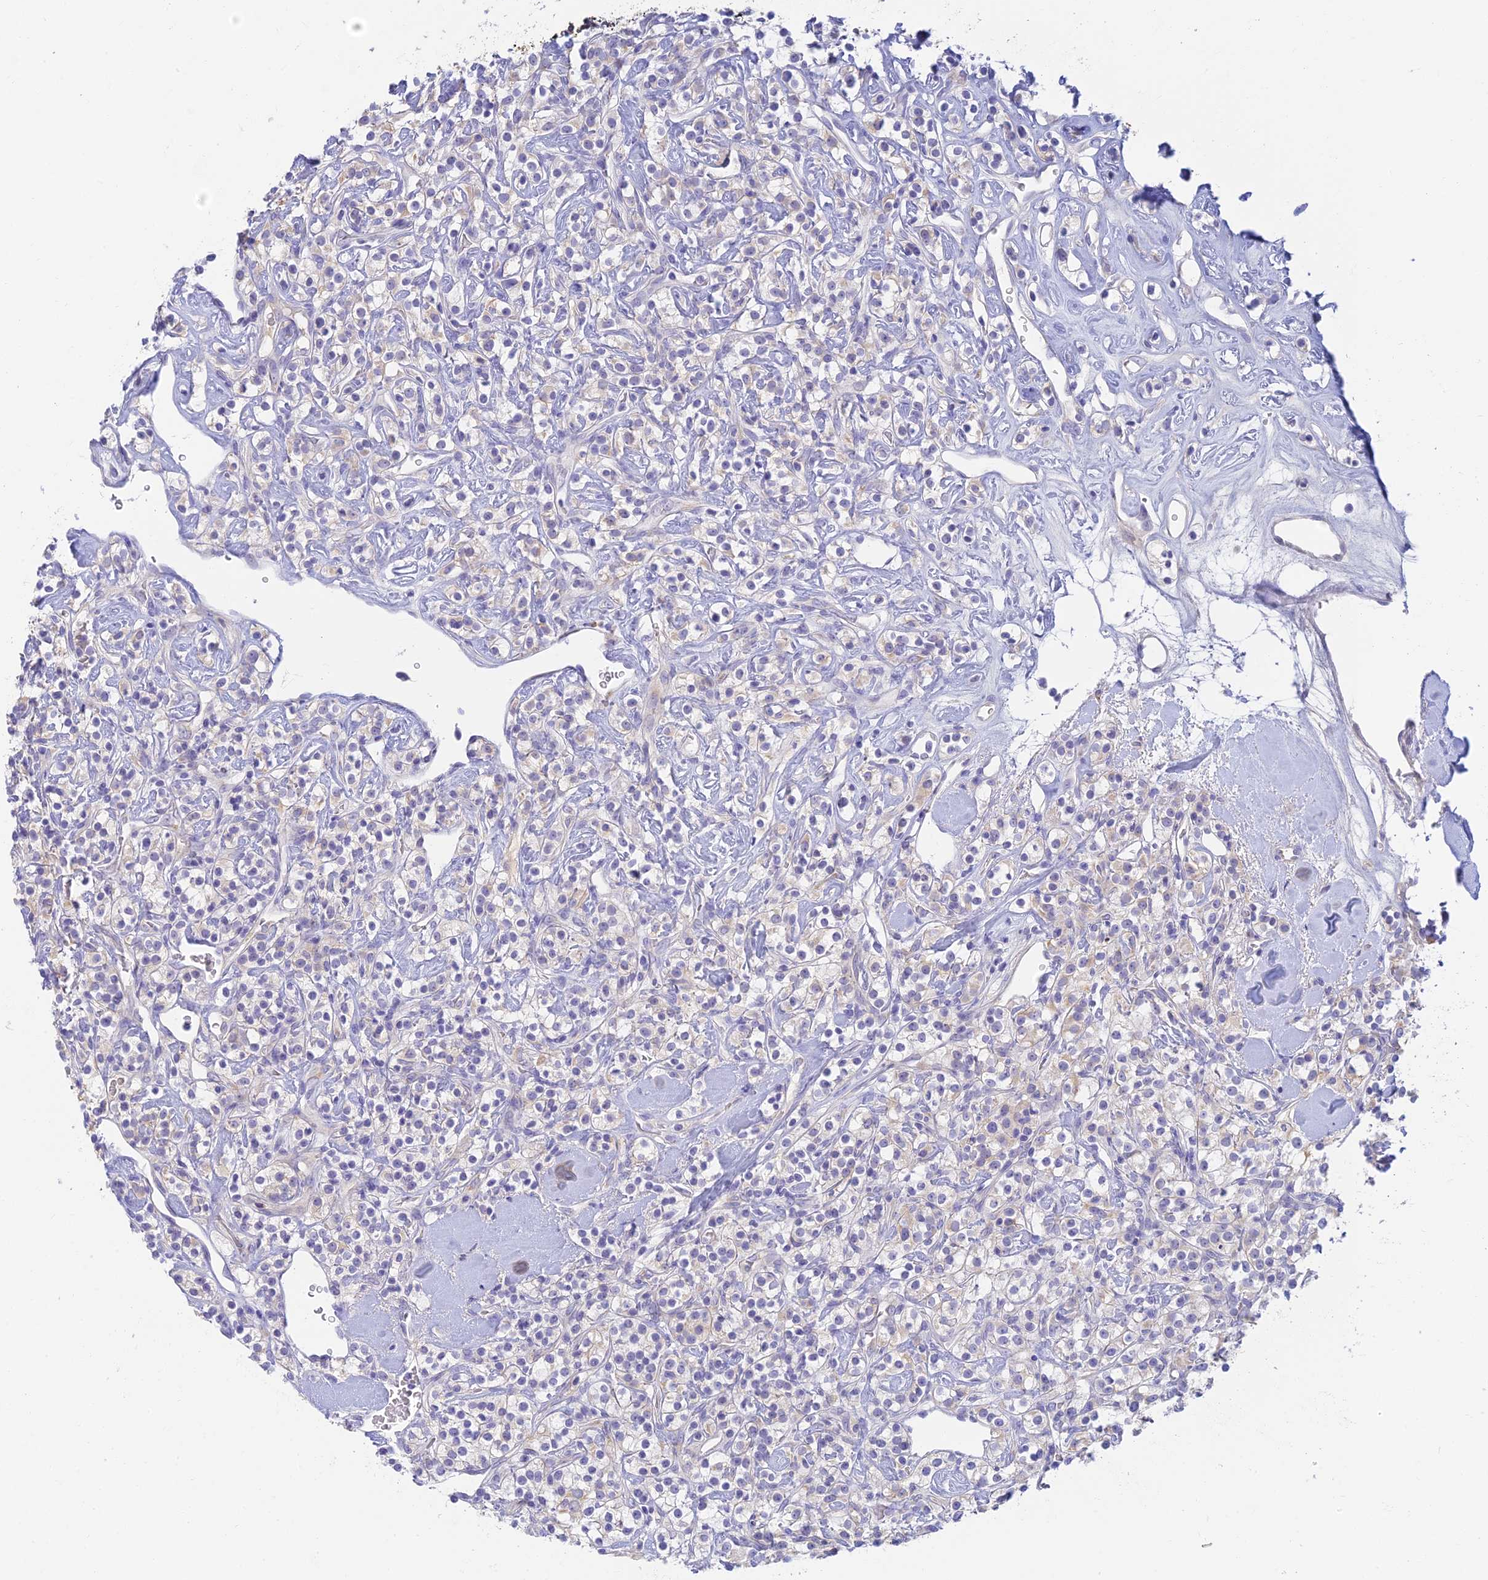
{"staining": {"intensity": "negative", "quantity": "none", "location": "none"}, "tissue": "renal cancer", "cell_type": "Tumor cells", "image_type": "cancer", "snomed": [{"axis": "morphology", "description": "Adenocarcinoma, NOS"}, {"axis": "topography", "description": "Kidney"}], "caption": "An immunohistochemistry photomicrograph of renal cancer is shown. There is no staining in tumor cells of renal cancer. The staining was performed using DAB to visualize the protein expression in brown, while the nuclei were stained in blue with hematoxylin (Magnification: 20x).", "gene": "INTS13", "patient": {"sex": "male", "age": 77}}